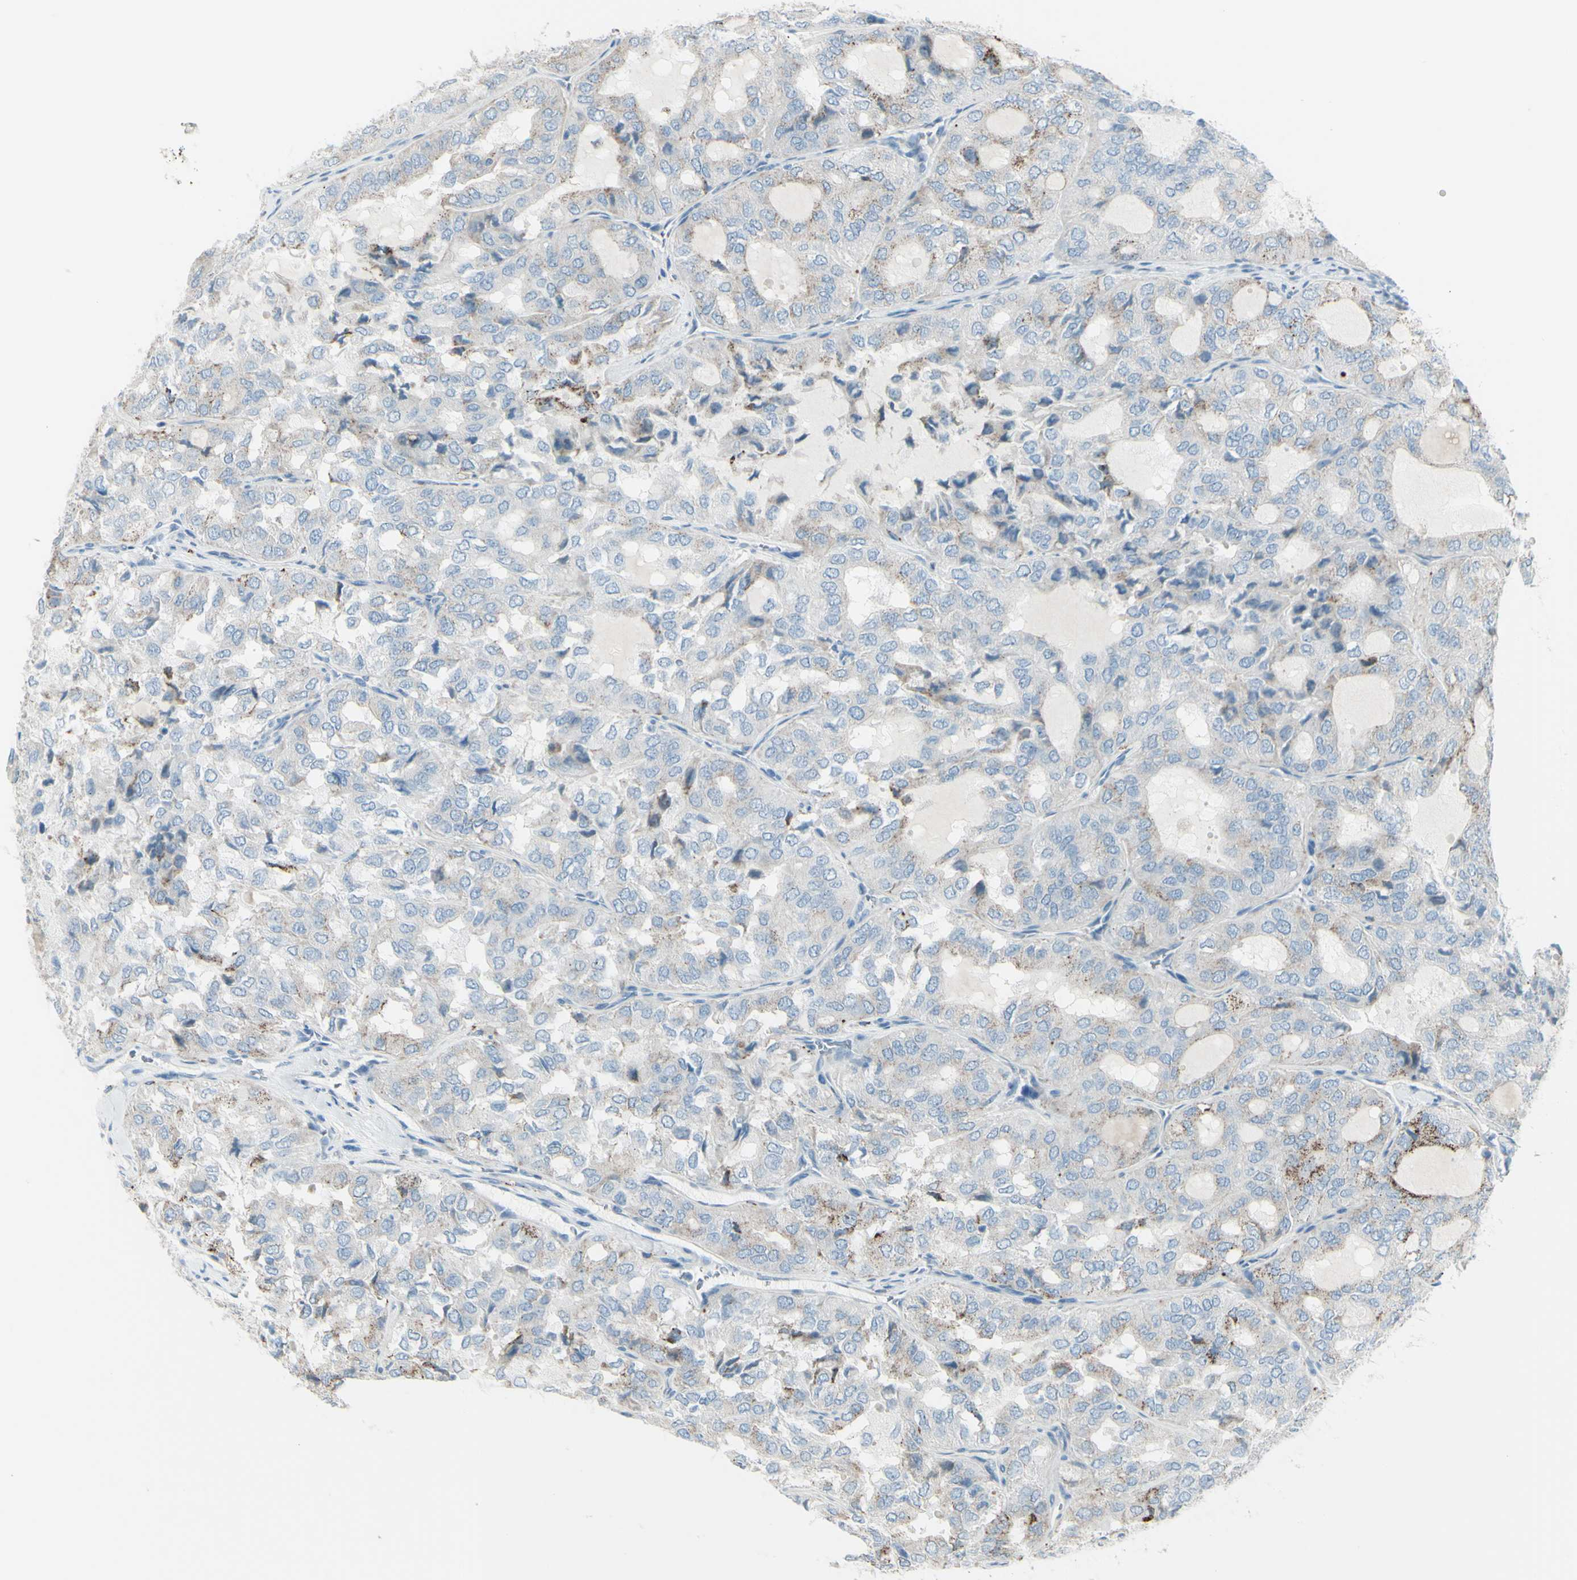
{"staining": {"intensity": "moderate", "quantity": "<25%", "location": "cytoplasmic/membranous"}, "tissue": "thyroid cancer", "cell_type": "Tumor cells", "image_type": "cancer", "snomed": [{"axis": "morphology", "description": "Follicular adenoma carcinoma, NOS"}, {"axis": "topography", "description": "Thyroid gland"}], "caption": "This image reveals IHC staining of human thyroid cancer, with low moderate cytoplasmic/membranous positivity in about <25% of tumor cells.", "gene": "GPR34", "patient": {"sex": "male", "age": 75}}